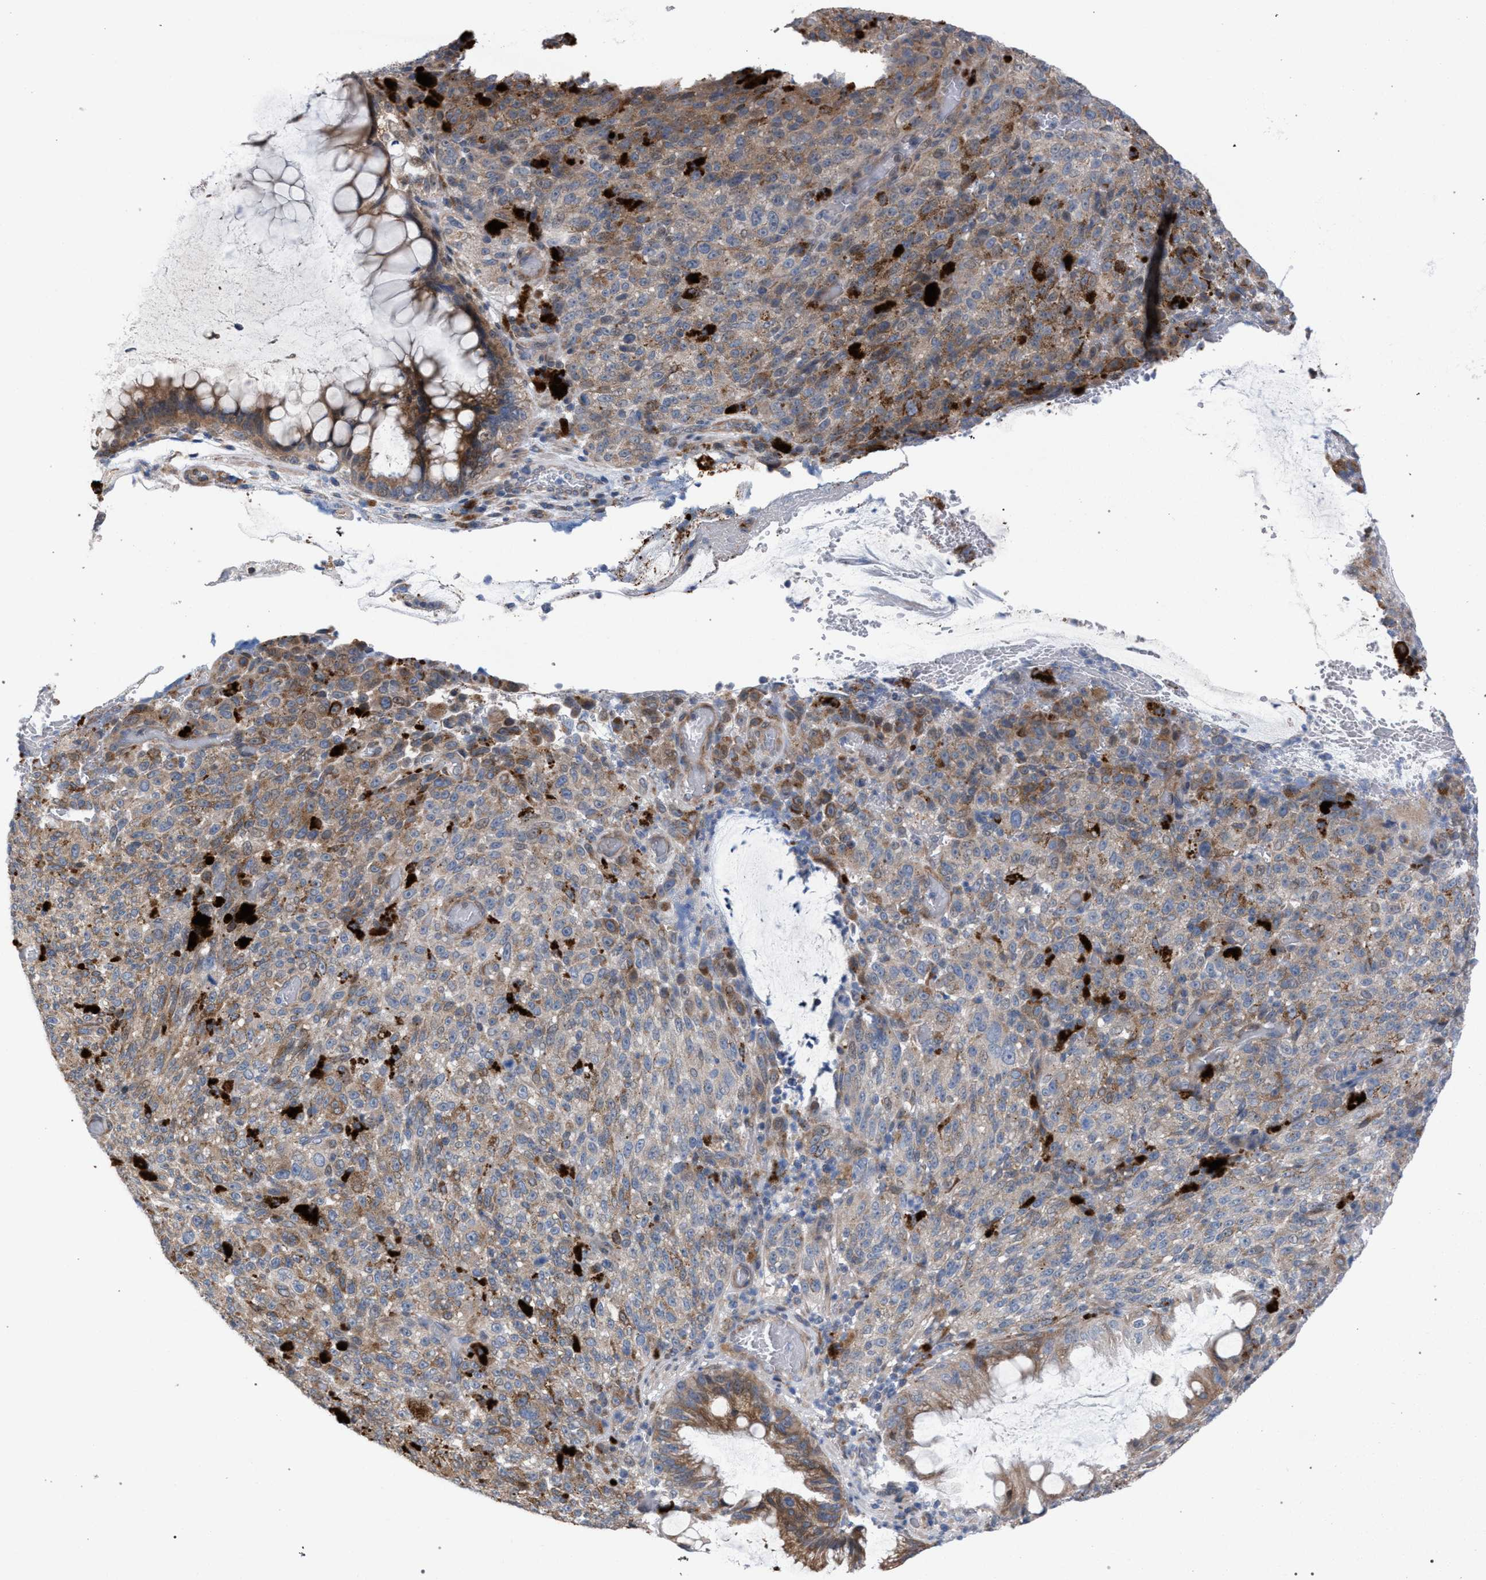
{"staining": {"intensity": "weak", "quantity": ">75%", "location": "cytoplasmic/membranous"}, "tissue": "melanoma", "cell_type": "Tumor cells", "image_type": "cancer", "snomed": [{"axis": "morphology", "description": "Malignant melanoma, NOS"}, {"axis": "topography", "description": "Rectum"}], "caption": "Immunohistochemical staining of human melanoma demonstrates low levels of weak cytoplasmic/membranous positivity in approximately >75% of tumor cells.", "gene": "RNF135", "patient": {"sex": "female", "age": 81}}